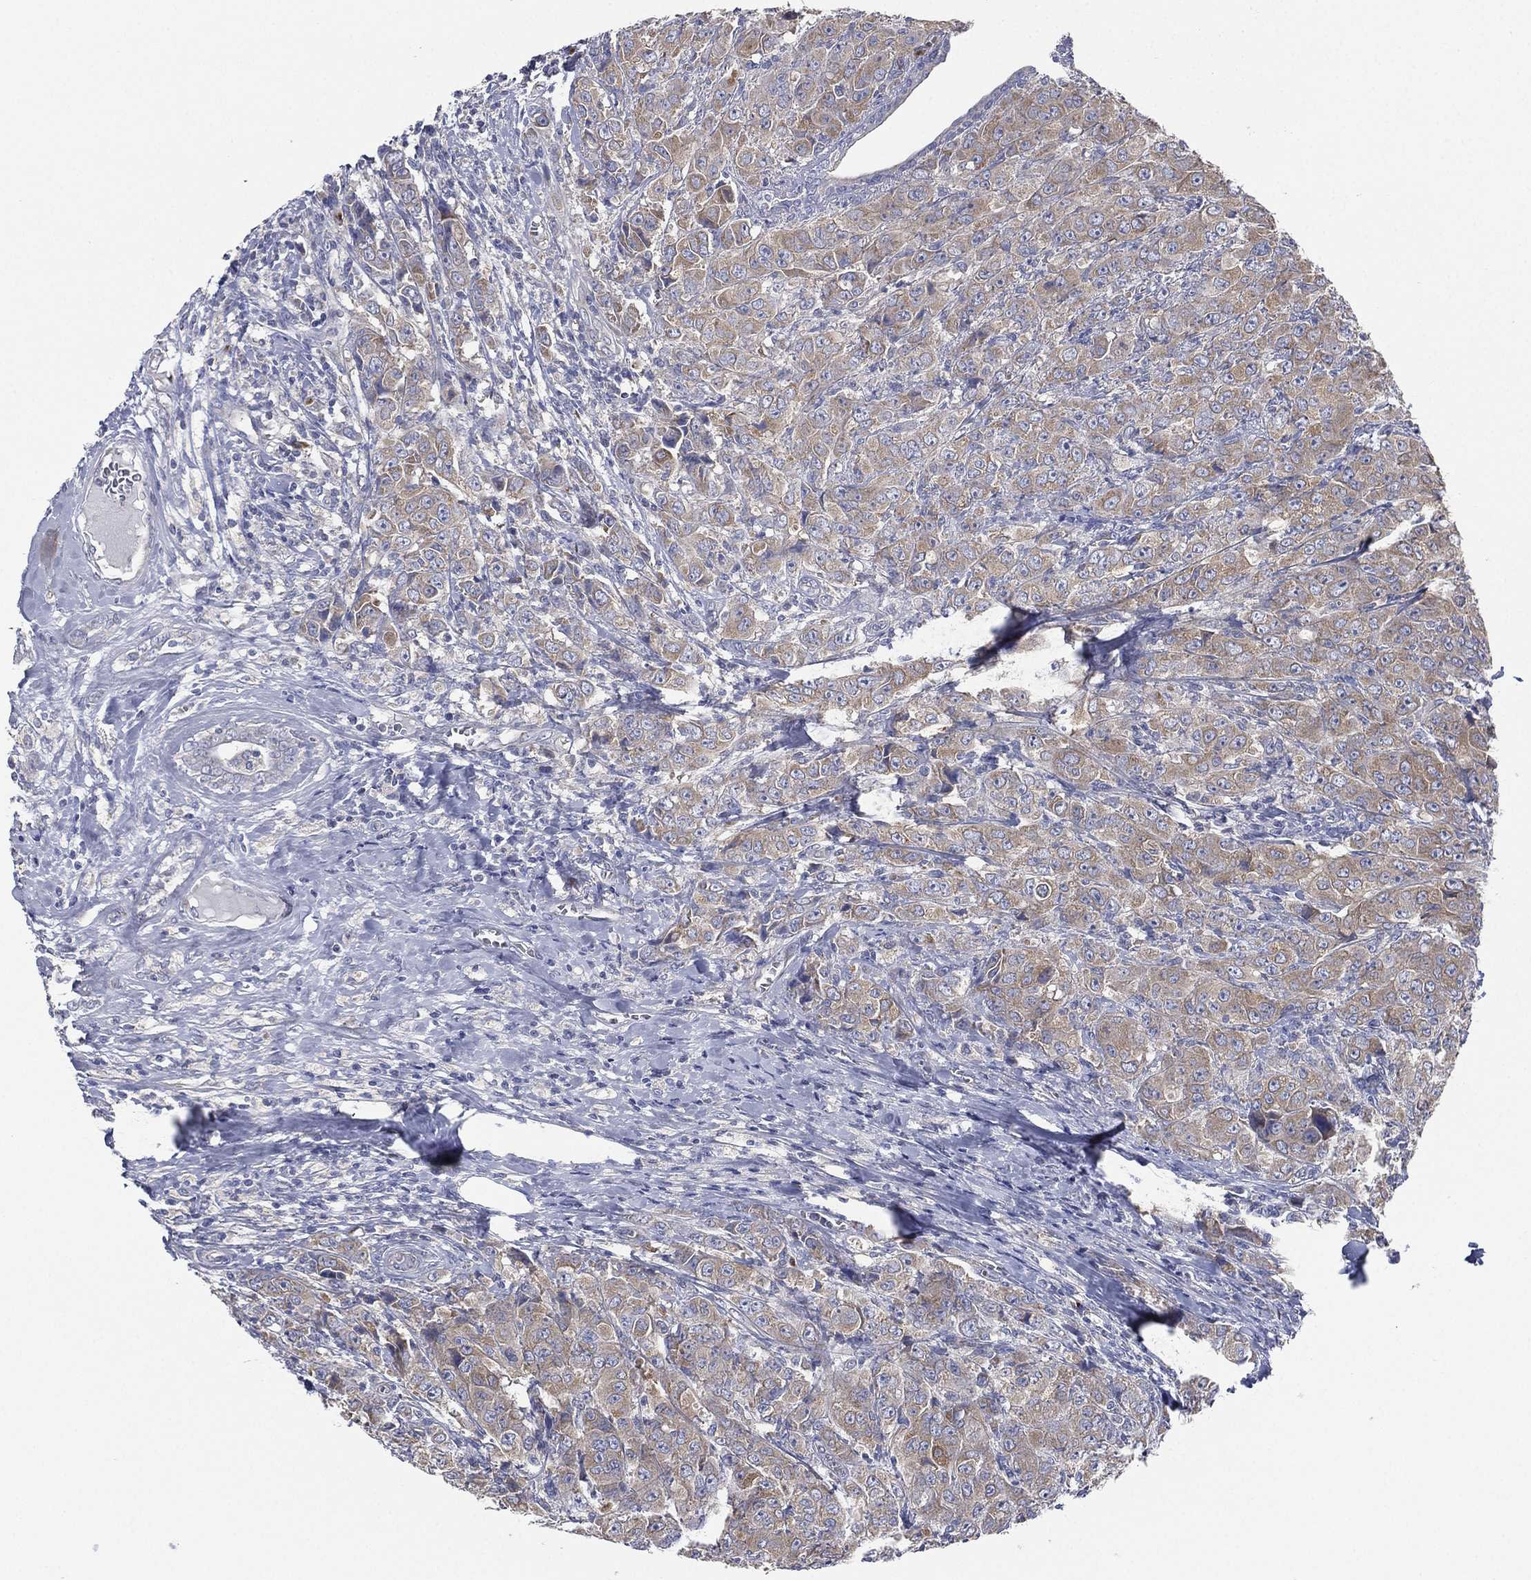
{"staining": {"intensity": "weak", "quantity": "25%-75%", "location": "cytoplasmic/membranous"}, "tissue": "breast cancer", "cell_type": "Tumor cells", "image_type": "cancer", "snomed": [{"axis": "morphology", "description": "Duct carcinoma"}, {"axis": "topography", "description": "Breast"}], "caption": "Breast invasive ductal carcinoma stained with a brown dye demonstrates weak cytoplasmic/membranous positive staining in approximately 25%-75% of tumor cells.", "gene": "ATP8A2", "patient": {"sex": "female", "age": 43}}